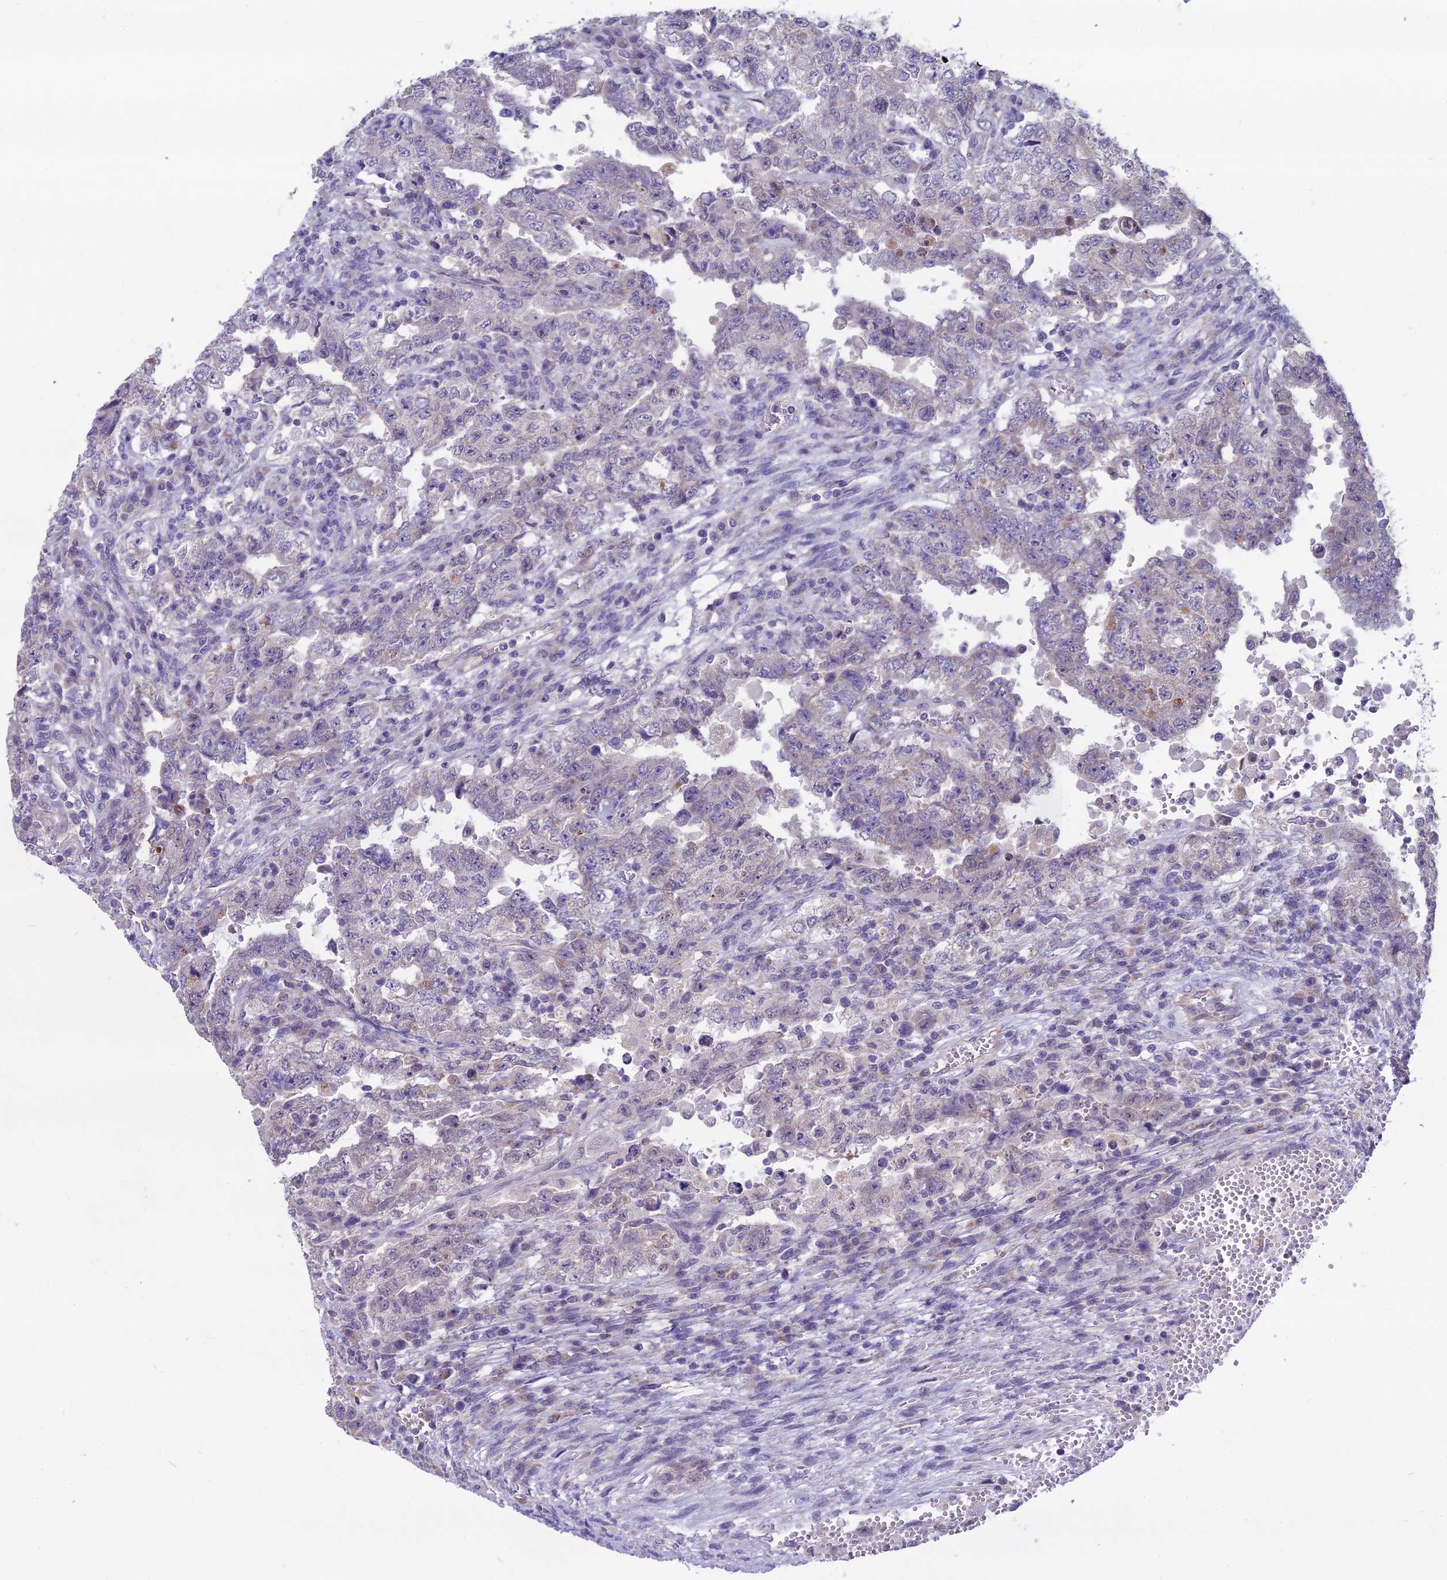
{"staining": {"intensity": "negative", "quantity": "none", "location": "none"}, "tissue": "testis cancer", "cell_type": "Tumor cells", "image_type": "cancer", "snomed": [{"axis": "morphology", "description": "Carcinoma, Embryonal, NOS"}, {"axis": "topography", "description": "Testis"}], "caption": "Tumor cells are negative for brown protein staining in testis embryonal carcinoma.", "gene": "DUS2", "patient": {"sex": "male", "age": 26}}